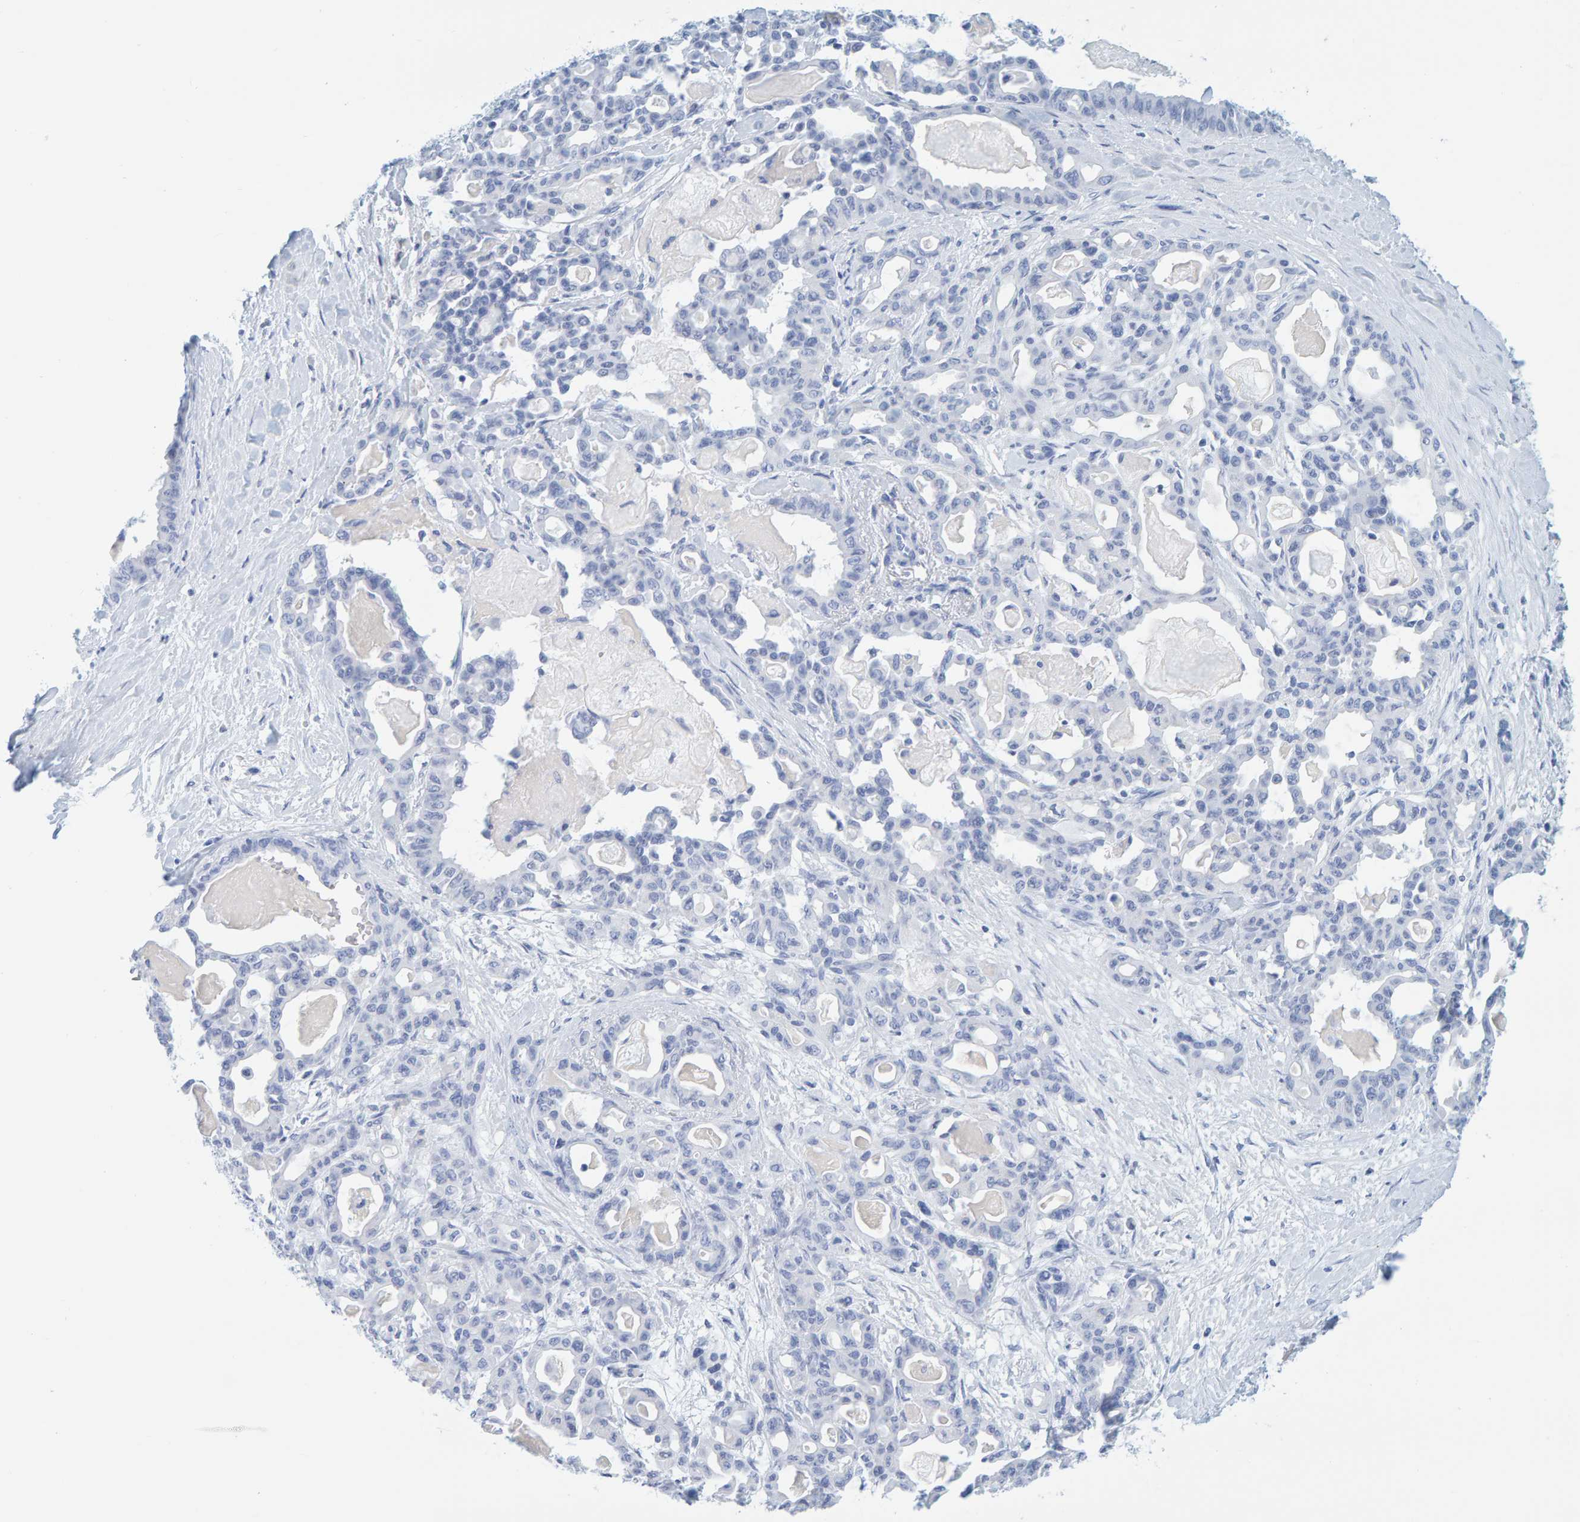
{"staining": {"intensity": "negative", "quantity": "none", "location": "none"}, "tissue": "pancreatic cancer", "cell_type": "Tumor cells", "image_type": "cancer", "snomed": [{"axis": "morphology", "description": "Adenocarcinoma, NOS"}, {"axis": "topography", "description": "Pancreas"}], "caption": "A histopathology image of human pancreatic cancer (adenocarcinoma) is negative for staining in tumor cells.", "gene": "SFTPC", "patient": {"sex": "male", "age": 63}}